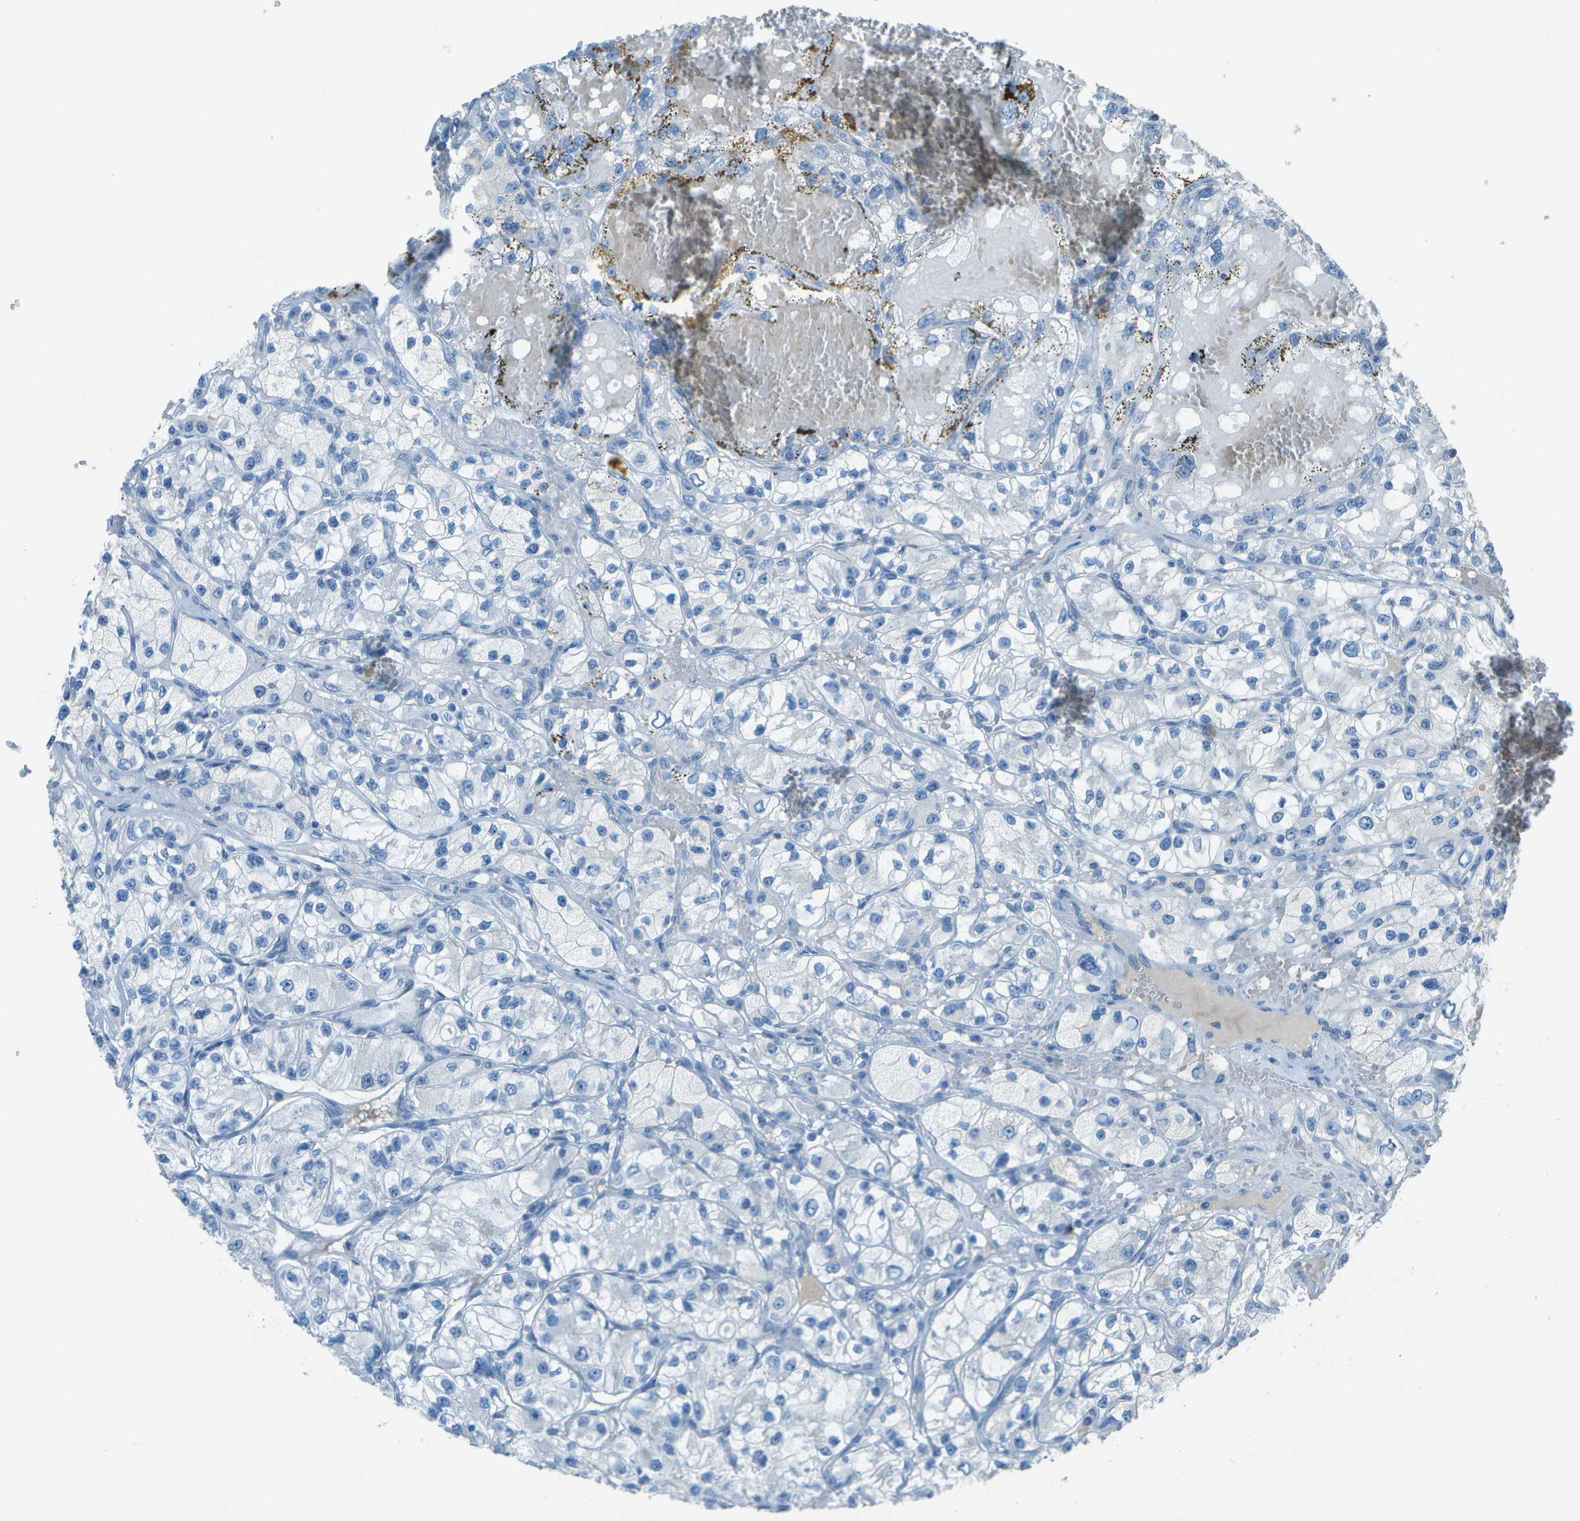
{"staining": {"intensity": "negative", "quantity": "none", "location": "none"}, "tissue": "renal cancer", "cell_type": "Tumor cells", "image_type": "cancer", "snomed": [{"axis": "morphology", "description": "Adenocarcinoma, NOS"}, {"axis": "topography", "description": "Kidney"}], "caption": "This is an IHC photomicrograph of human adenocarcinoma (renal). There is no positivity in tumor cells.", "gene": "LGI2", "patient": {"sex": "female", "age": 57}}